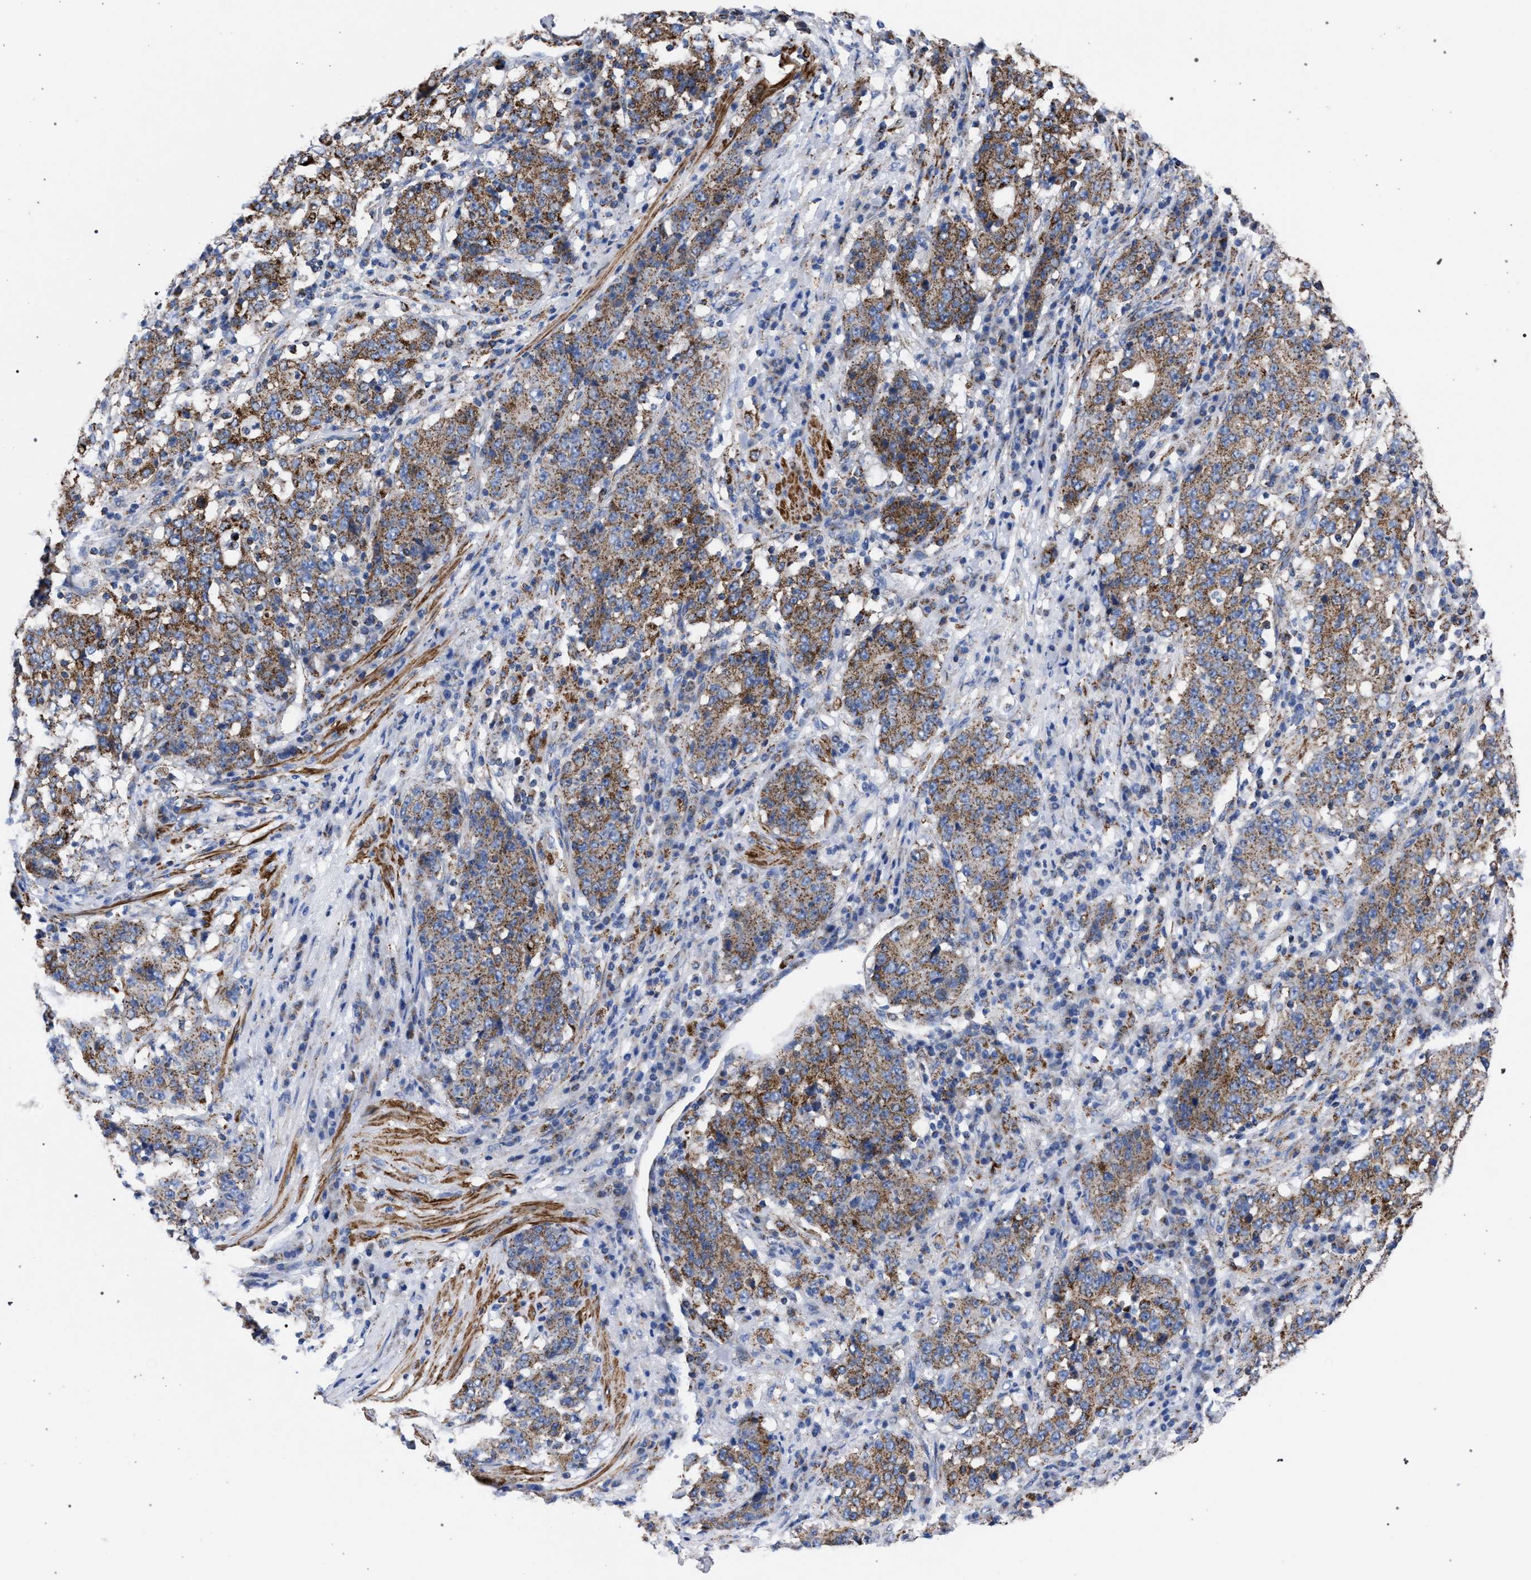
{"staining": {"intensity": "moderate", "quantity": ">75%", "location": "cytoplasmic/membranous"}, "tissue": "stomach cancer", "cell_type": "Tumor cells", "image_type": "cancer", "snomed": [{"axis": "morphology", "description": "Adenocarcinoma, NOS"}, {"axis": "topography", "description": "Stomach"}], "caption": "This photomicrograph reveals adenocarcinoma (stomach) stained with IHC to label a protein in brown. The cytoplasmic/membranous of tumor cells show moderate positivity for the protein. Nuclei are counter-stained blue.", "gene": "ACADS", "patient": {"sex": "male", "age": 59}}